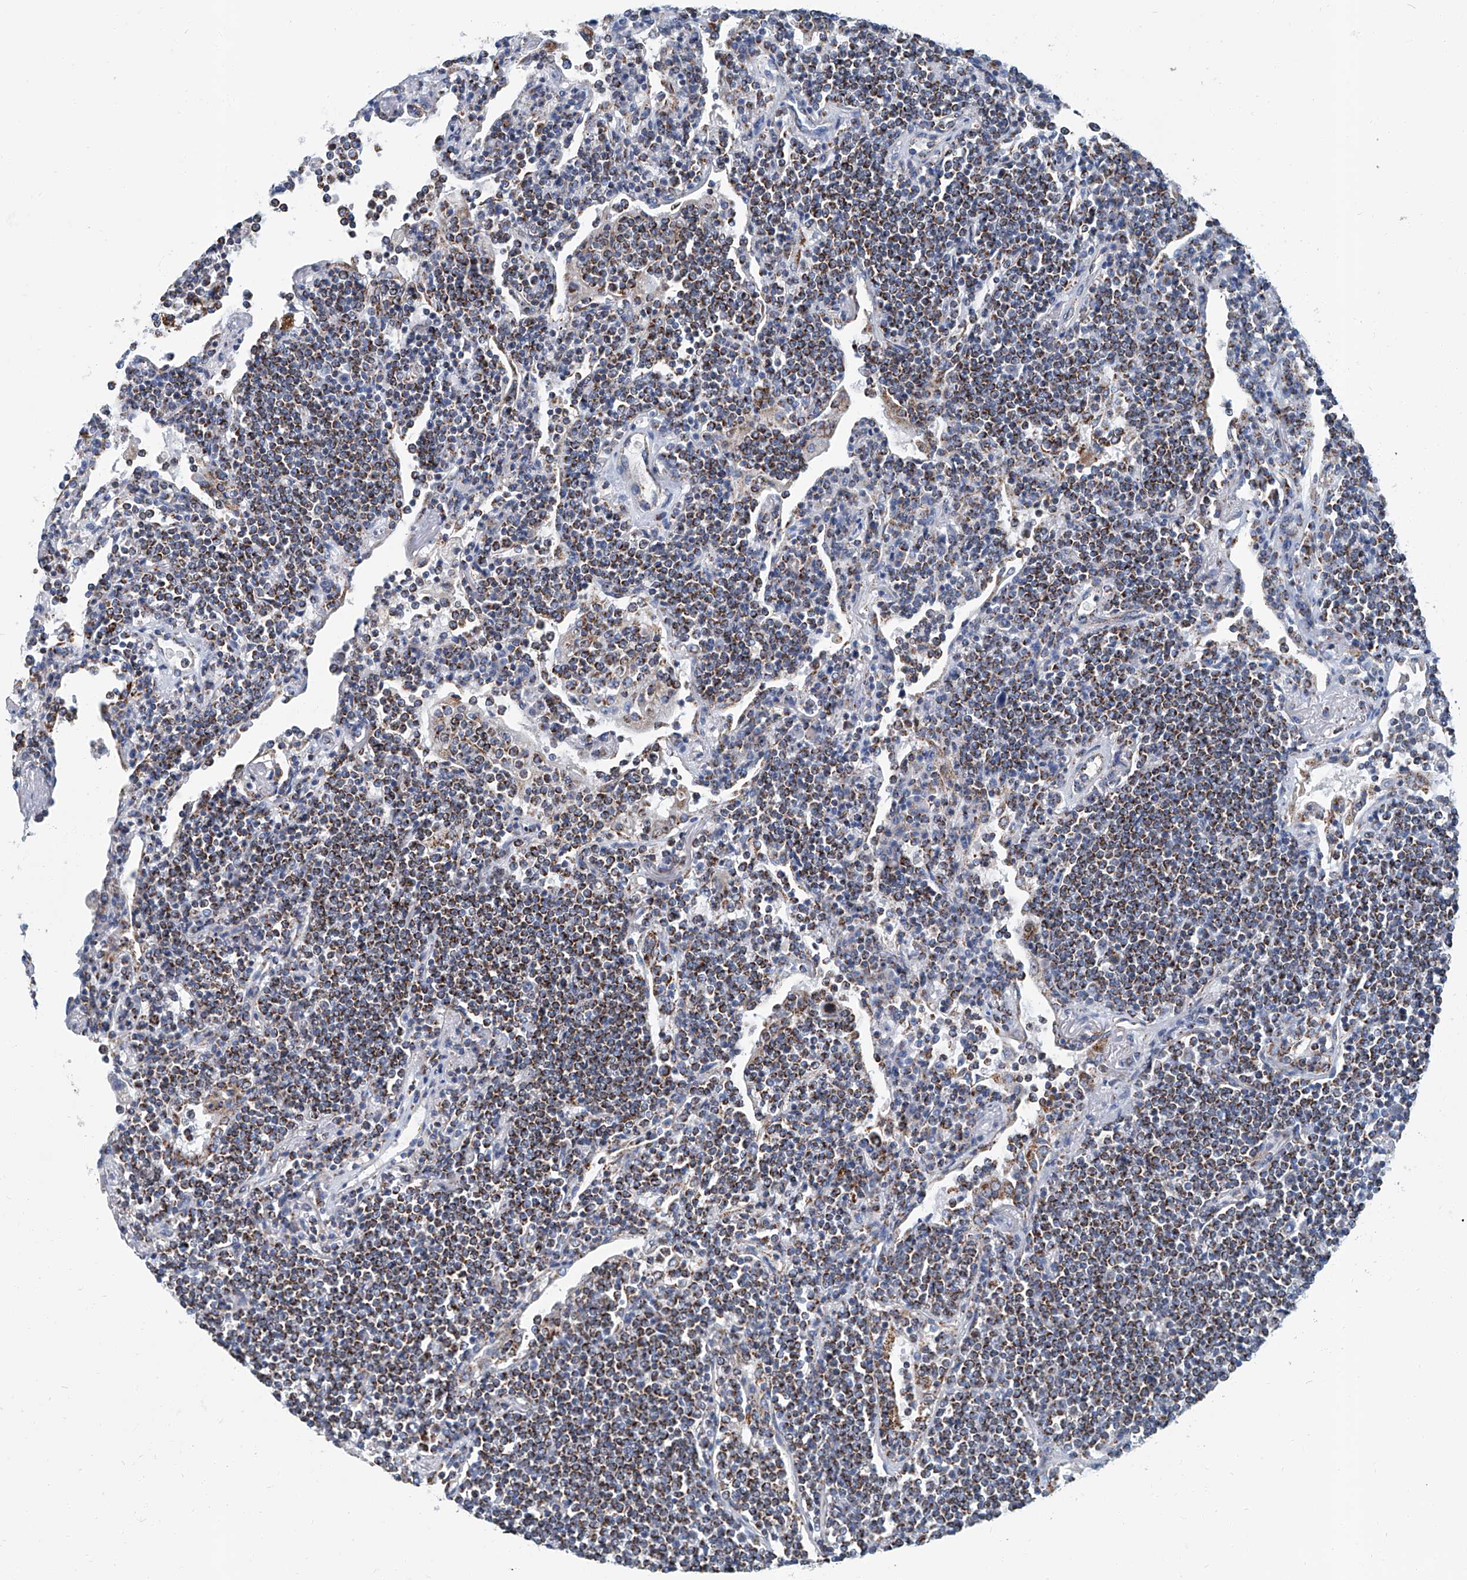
{"staining": {"intensity": "strong", "quantity": ">75%", "location": "cytoplasmic/membranous"}, "tissue": "lymphoma", "cell_type": "Tumor cells", "image_type": "cancer", "snomed": [{"axis": "morphology", "description": "Malignant lymphoma, non-Hodgkin's type, Low grade"}, {"axis": "topography", "description": "Lung"}], "caption": "Immunohistochemical staining of human lymphoma shows high levels of strong cytoplasmic/membranous expression in about >75% of tumor cells. Using DAB (brown) and hematoxylin (blue) stains, captured at high magnification using brightfield microscopy.", "gene": "MT-ND1", "patient": {"sex": "female", "age": 71}}